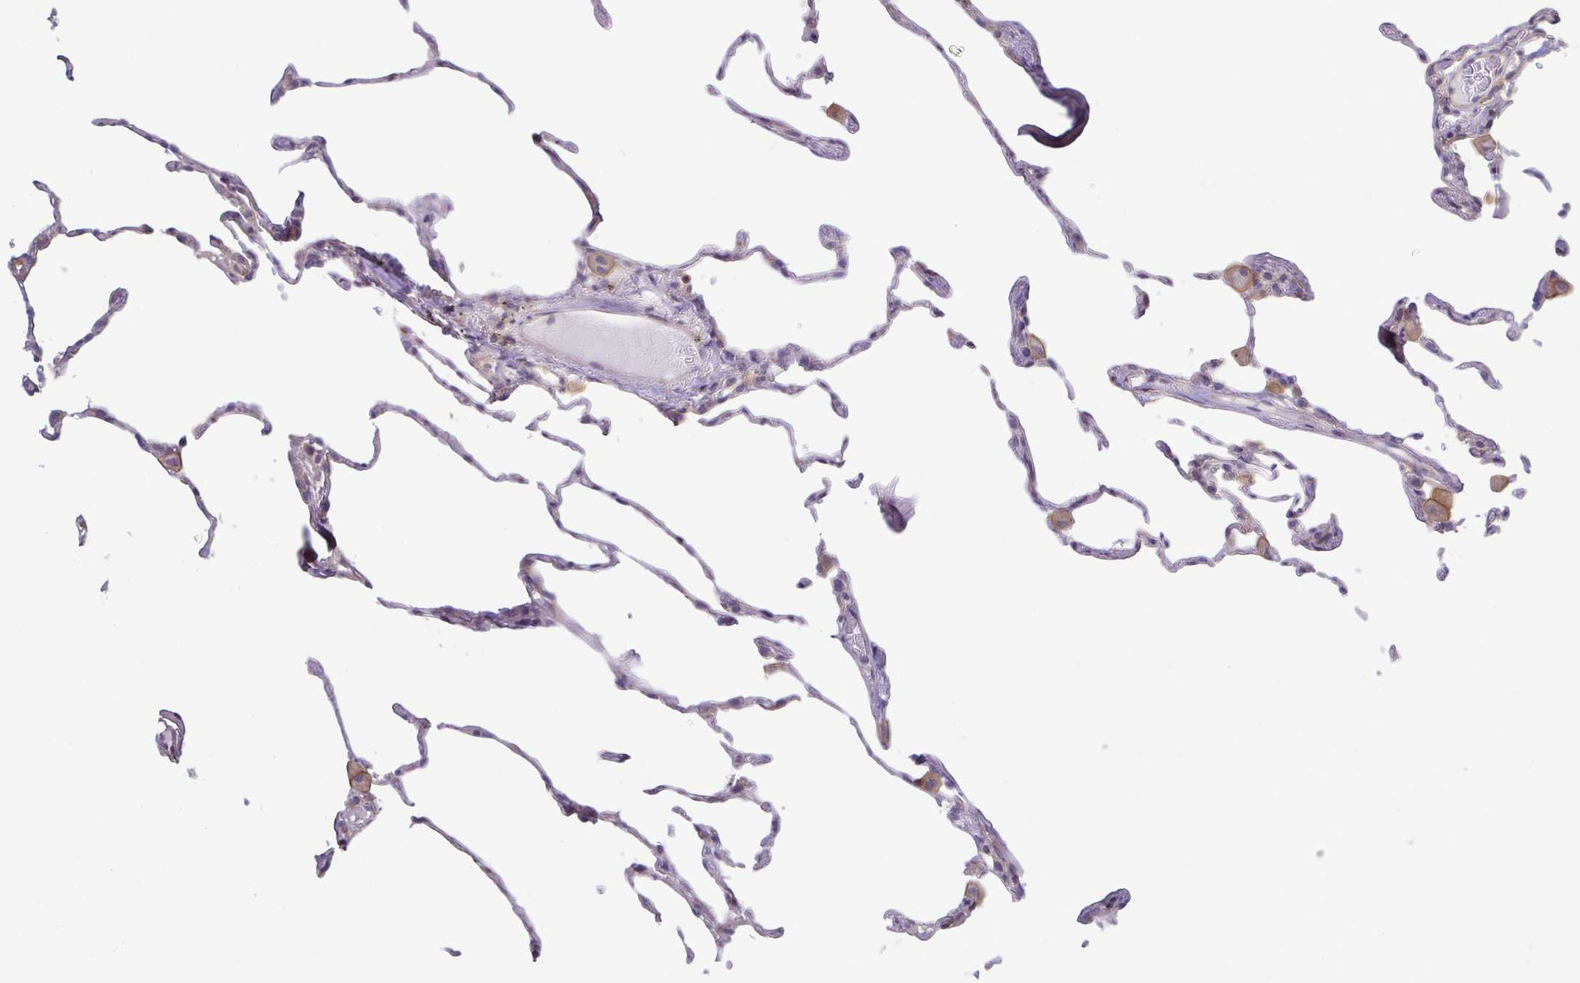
{"staining": {"intensity": "moderate", "quantity": "25%-75%", "location": "cytoplasmic/membranous"}, "tissue": "lung", "cell_type": "Alveolar cells", "image_type": "normal", "snomed": [{"axis": "morphology", "description": "Normal tissue, NOS"}, {"axis": "topography", "description": "Lung"}], "caption": "A brown stain shows moderate cytoplasmic/membranous expression of a protein in alveolar cells of normal human lung. (DAB IHC with brightfield microscopy, high magnification).", "gene": "LMF2", "patient": {"sex": "female", "age": 57}}